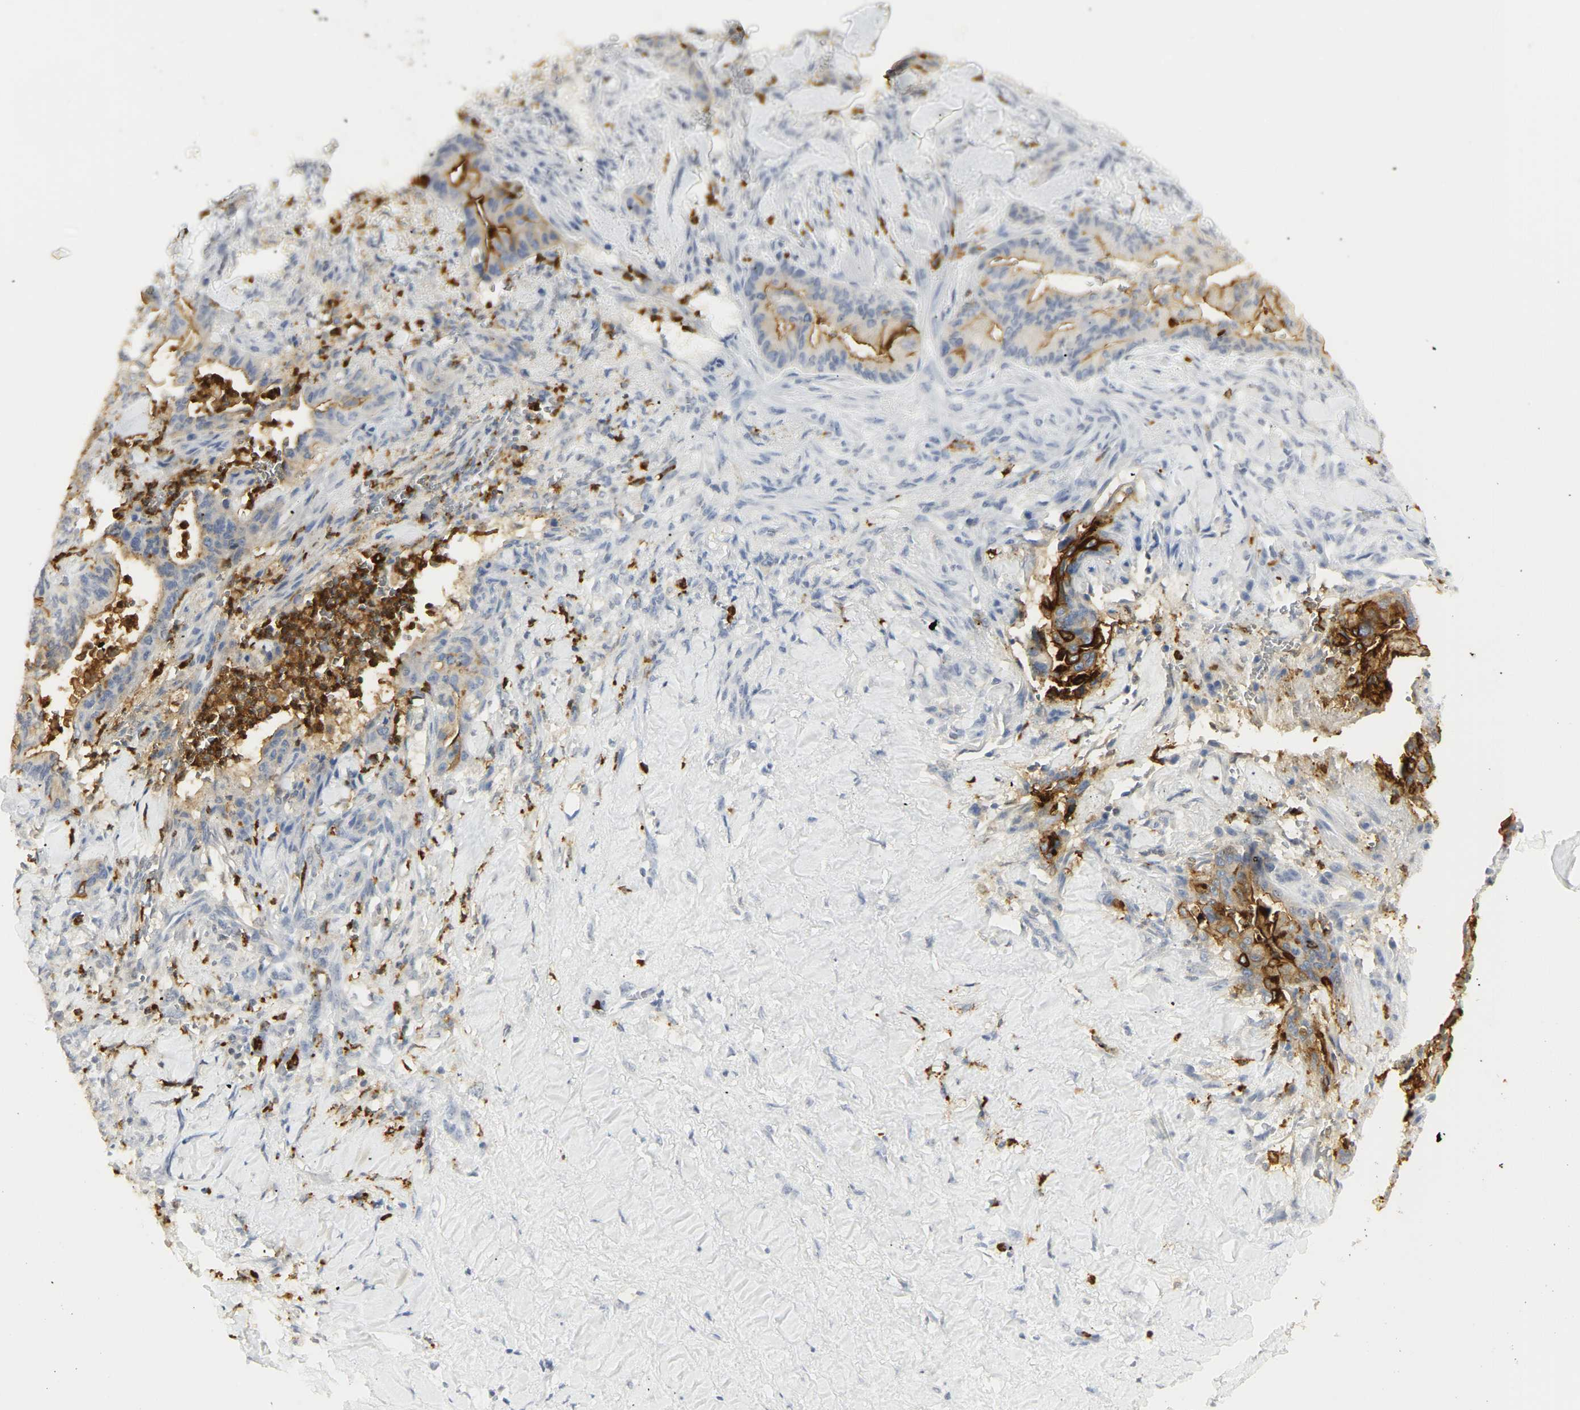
{"staining": {"intensity": "moderate", "quantity": ">75%", "location": "cytoplasmic/membranous"}, "tissue": "liver cancer", "cell_type": "Tumor cells", "image_type": "cancer", "snomed": [{"axis": "morphology", "description": "Cholangiocarcinoma"}, {"axis": "topography", "description": "Liver"}], "caption": "Liver cholangiocarcinoma was stained to show a protein in brown. There is medium levels of moderate cytoplasmic/membranous positivity in approximately >75% of tumor cells. The staining was performed using DAB to visualize the protein expression in brown, while the nuclei were stained in blue with hematoxylin (Magnification: 20x).", "gene": "CEACAM5", "patient": {"sex": "female", "age": 67}}